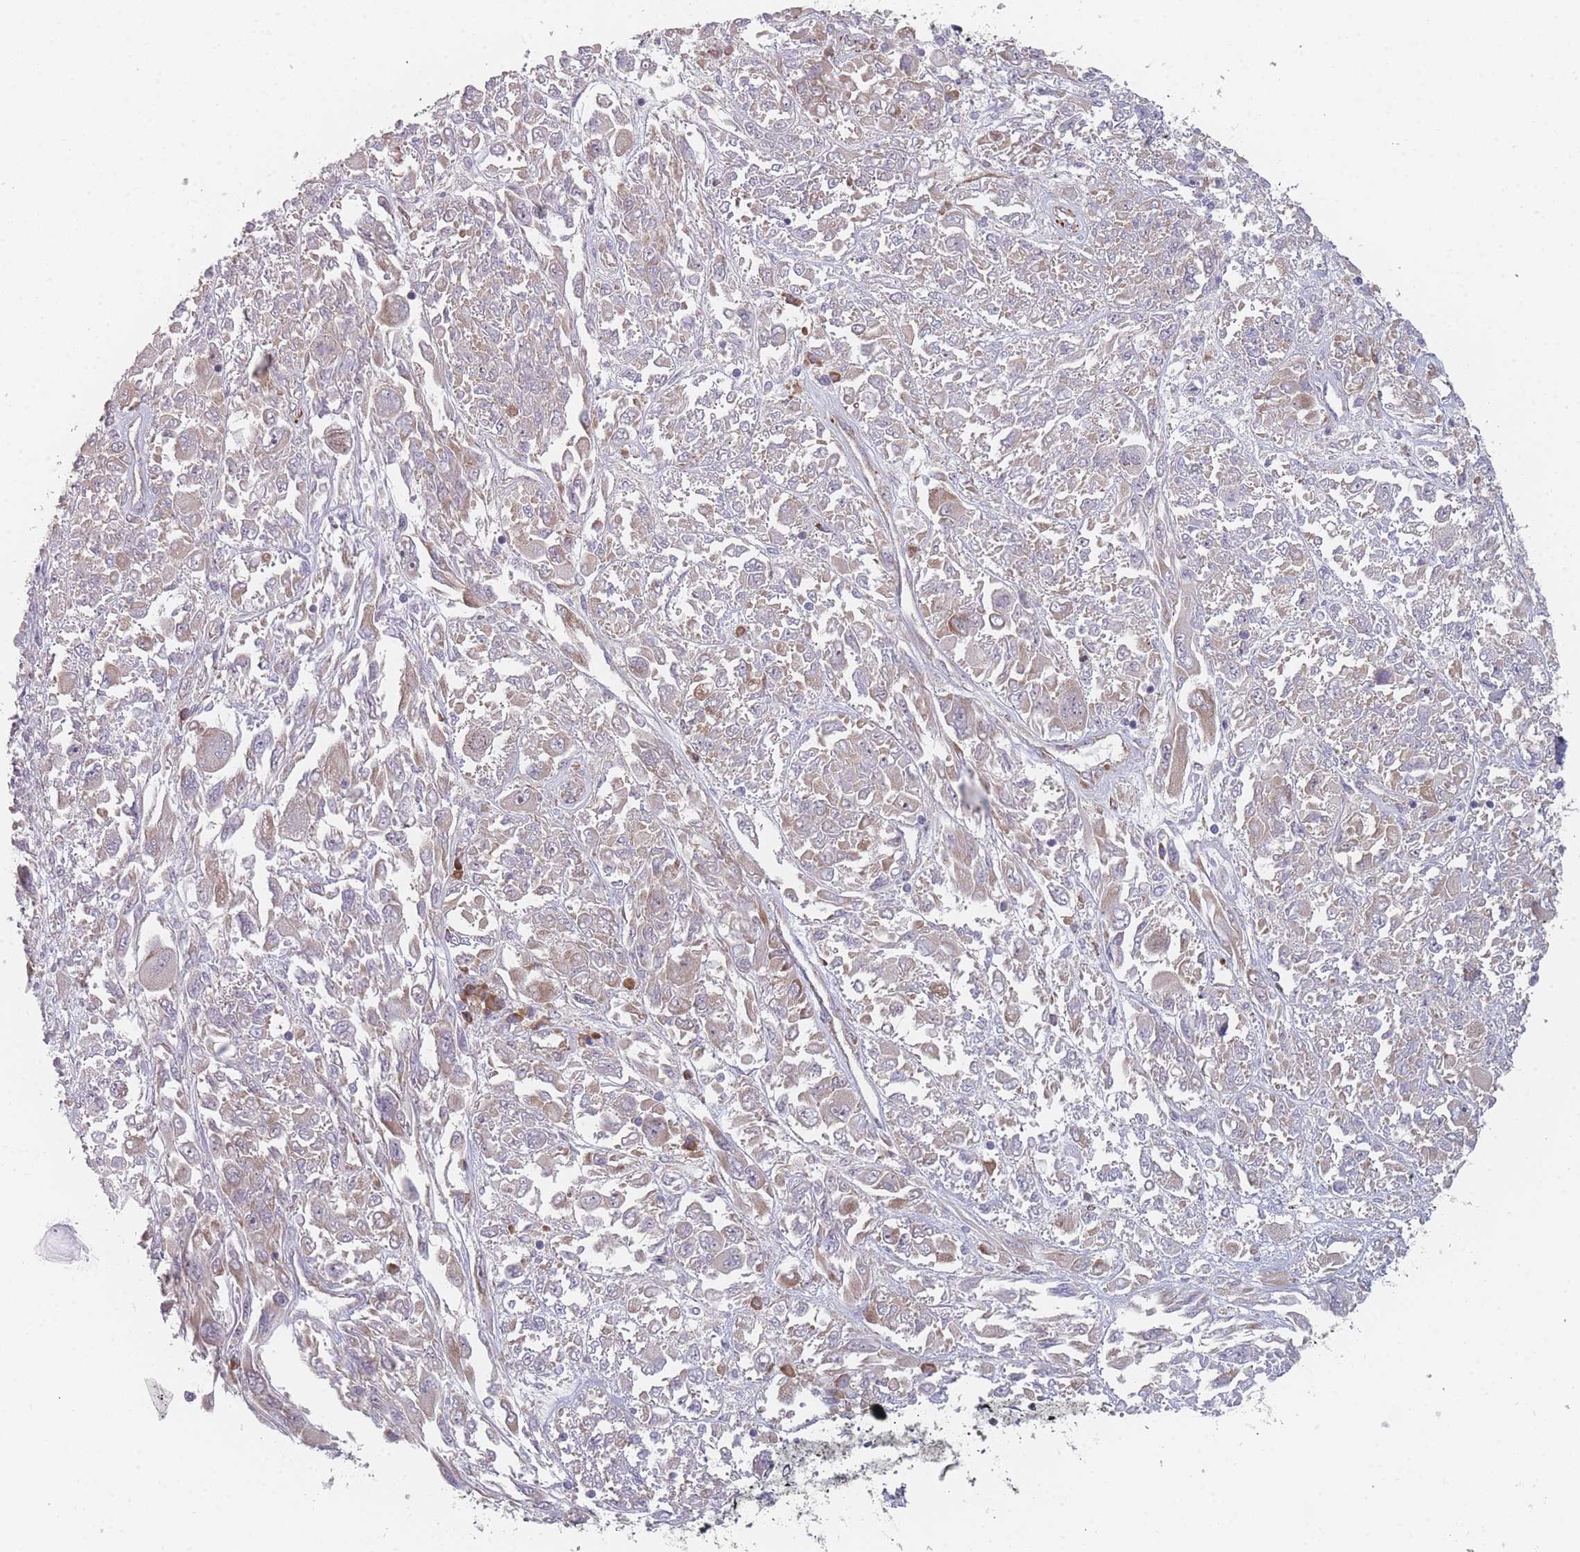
{"staining": {"intensity": "weak", "quantity": "<25%", "location": "cytoplasmic/membranous"}, "tissue": "melanoma", "cell_type": "Tumor cells", "image_type": "cancer", "snomed": [{"axis": "morphology", "description": "Malignant melanoma, NOS"}, {"axis": "topography", "description": "Skin"}], "caption": "A micrograph of human malignant melanoma is negative for staining in tumor cells.", "gene": "CACNG5", "patient": {"sex": "female", "age": 91}}